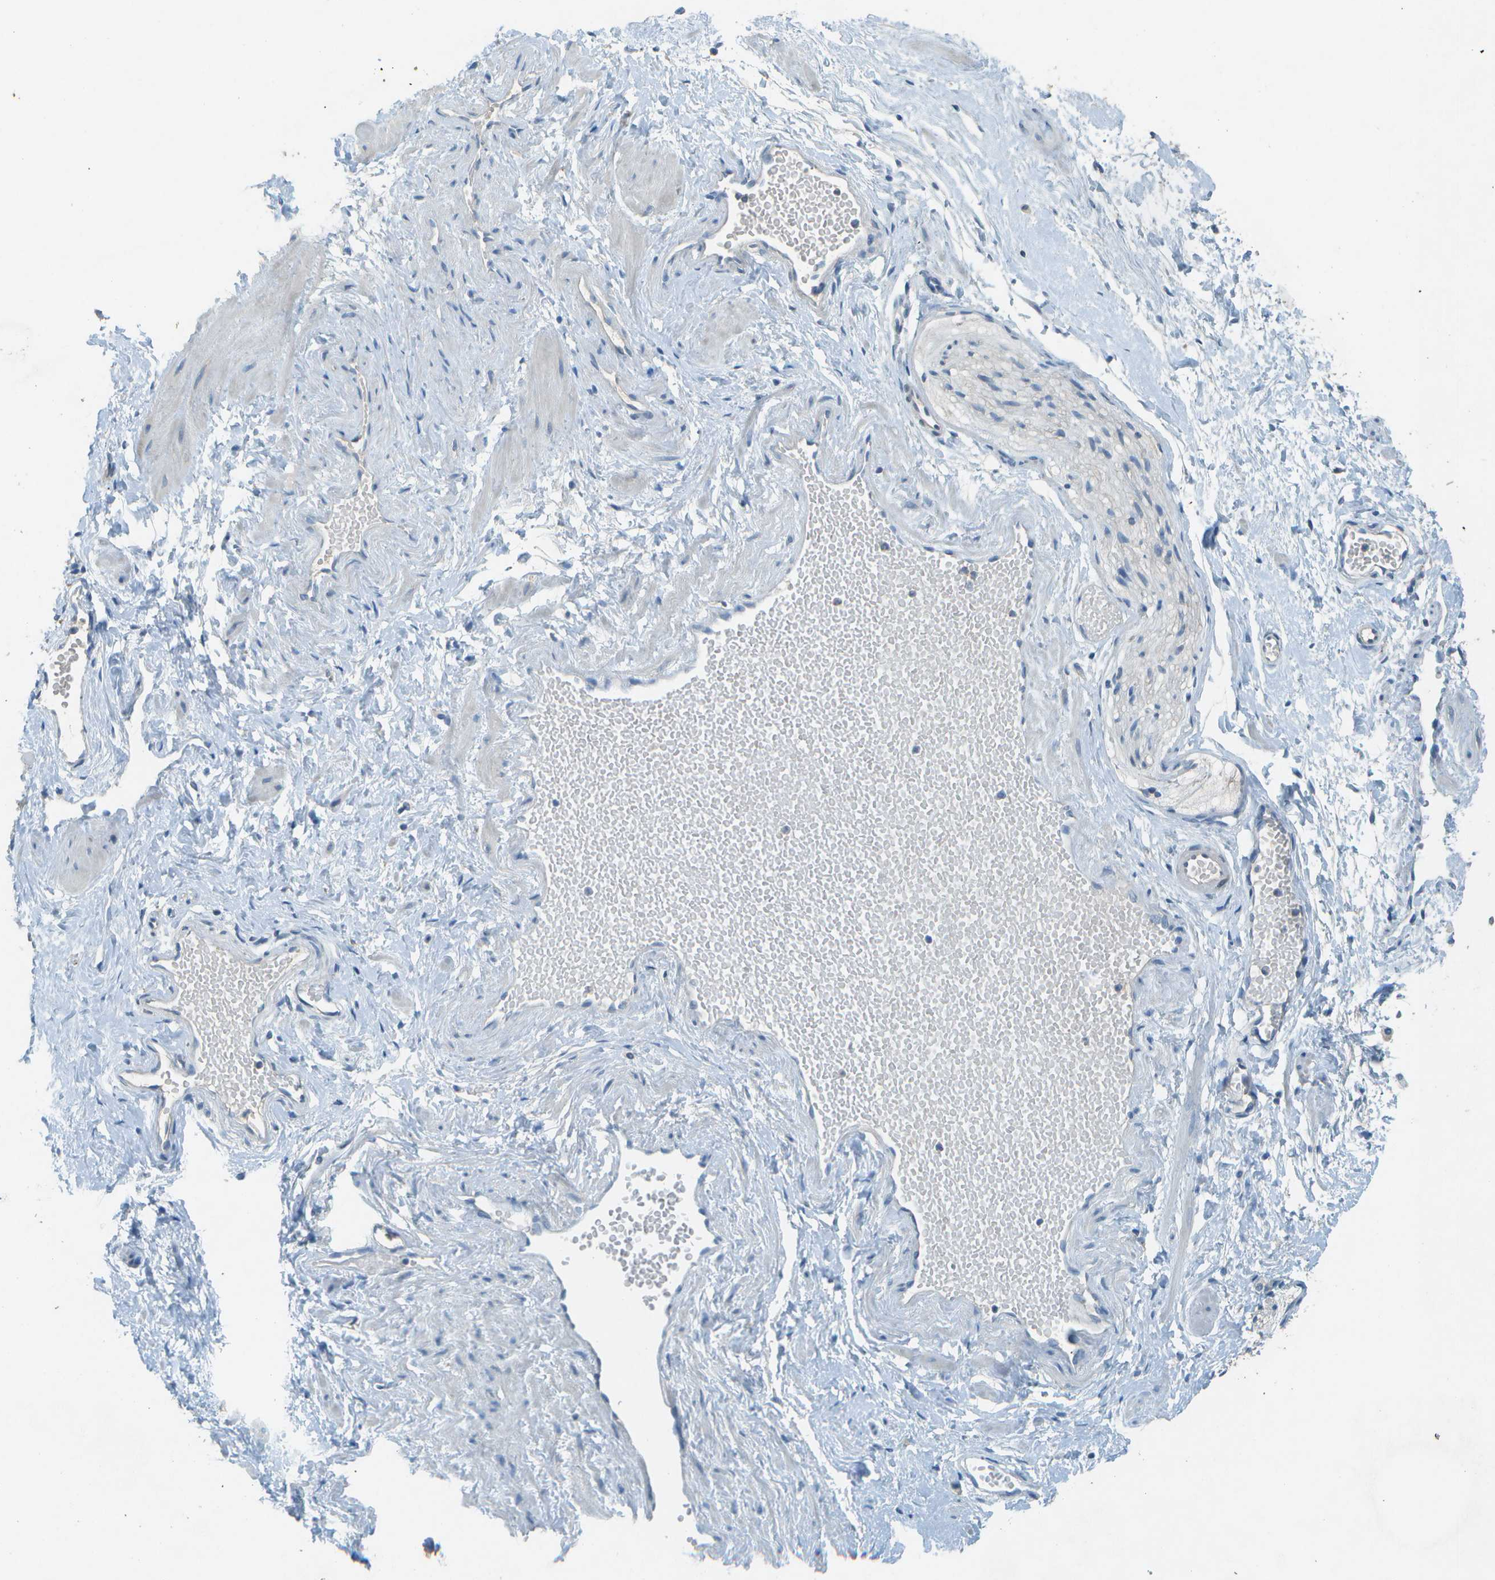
{"staining": {"intensity": "negative", "quantity": "none", "location": "none"}, "tissue": "adipose tissue", "cell_type": "Adipocytes", "image_type": "normal", "snomed": [{"axis": "morphology", "description": "Normal tissue, NOS"}, {"axis": "topography", "description": "Soft tissue"}, {"axis": "topography", "description": "Vascular tissue"}], "caption": "This is an immunohistochemistry (IHC) photomicrograph of unremarkable adipose tissue. There is no expression in adipocytes.", "gene": "LGI2", "patient": {"sex": "female", "age": 35}}